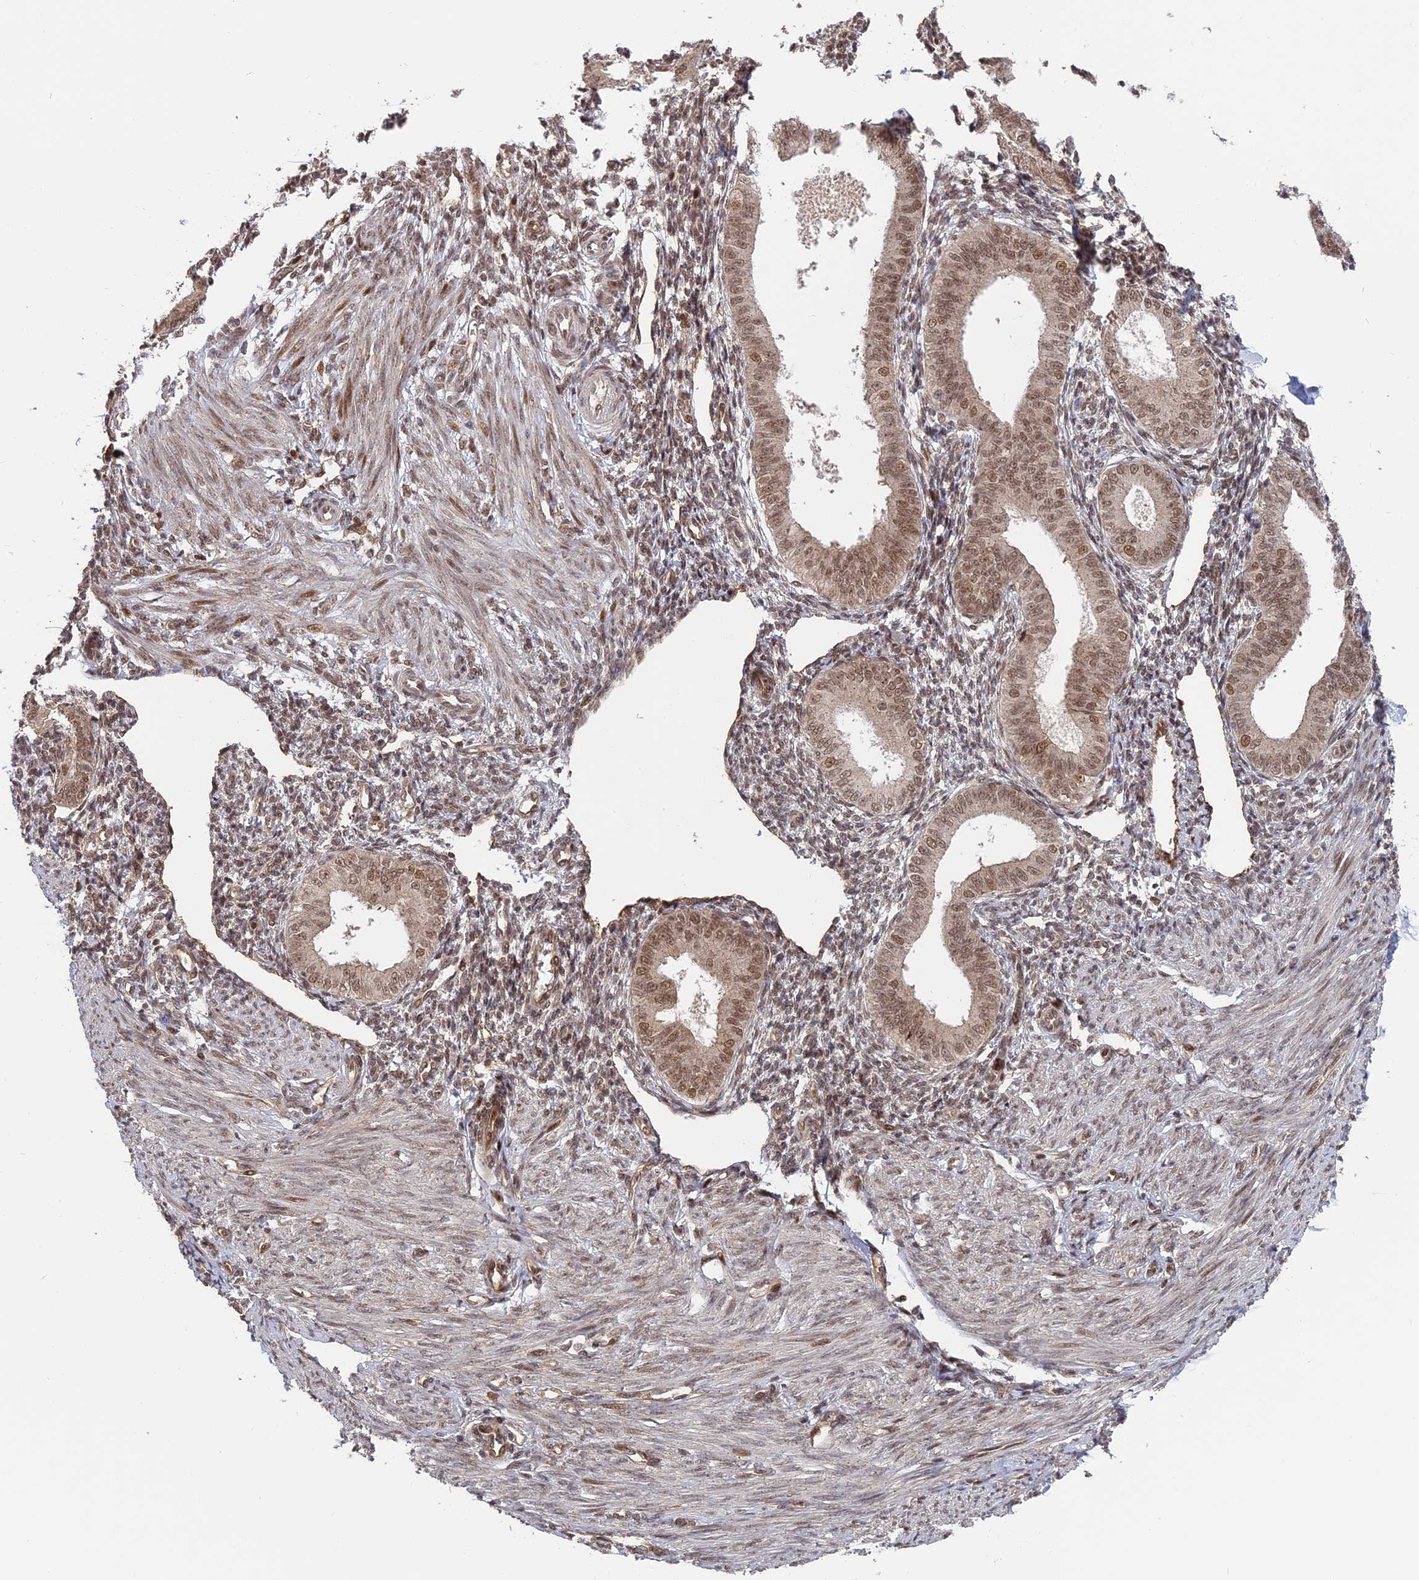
{"staining": {"intensity": "moderate", "quantity": "25%-75%", "location": "nuclear"}, "tissue": "endometrium", "cell_type": "Cells in endometrial stroma", "image_type": "normal", "snomed": [{"axis": "morphology", "description": "Normal tissue, NOS"}, {"axis": "topography", "description": "Uterus"}, {"axis": "topography", "description": "Endometrium"}], "caption": "Normal endometrium reveals moderate nuclear expression in about 25%-75% of cells in endometrial stroma, visualized by immunohistochemistry. (IHC, brightfield microscopy, high magnification).", "gene": "PKIG", "patient": {"sex": "female", "age": 48}}